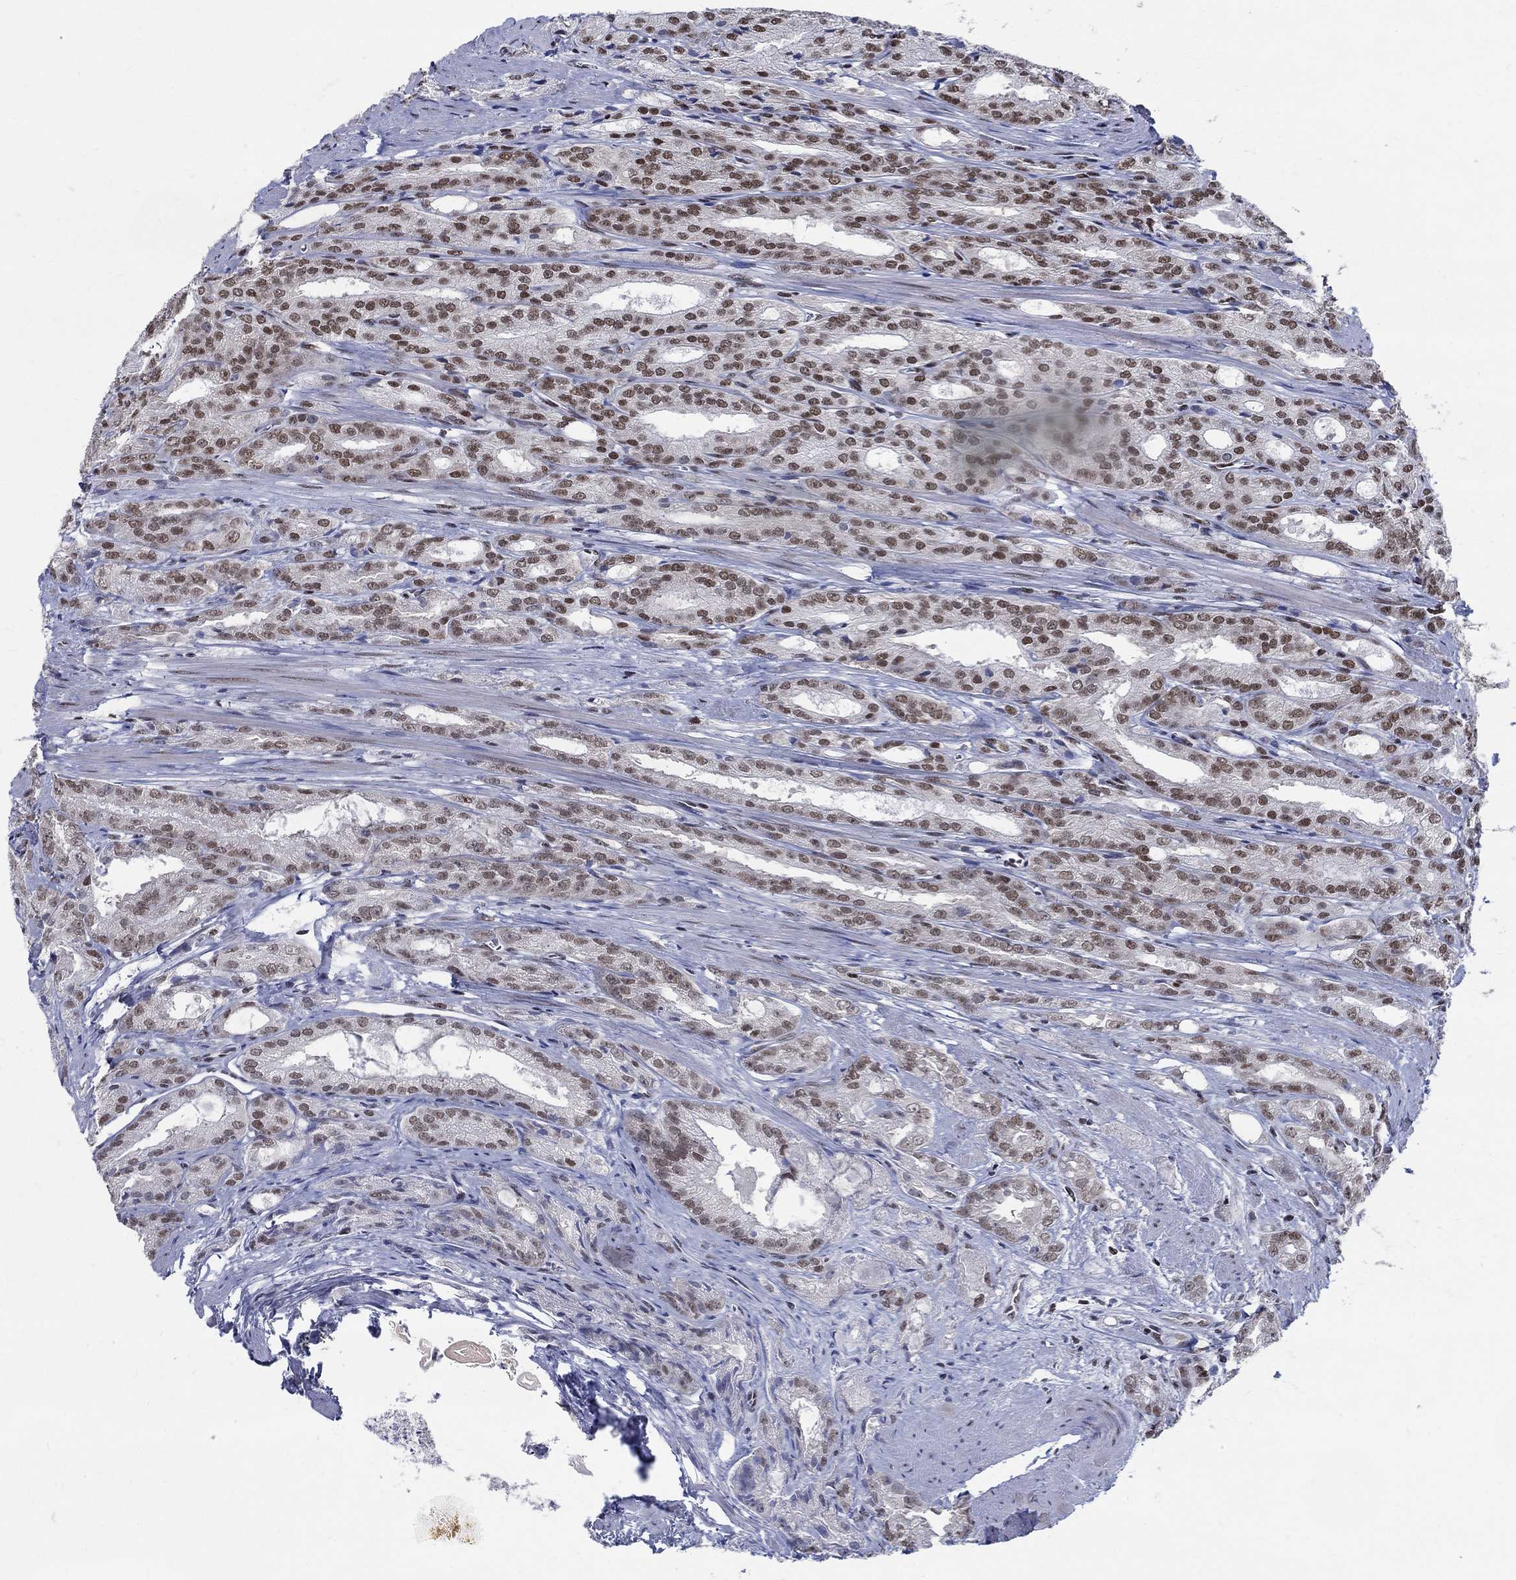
{"staining": {"intensity": "moderate", "quantity": "25%-75%", "location": "nuclear"}, "tissue": "prostate cancer", "cell_type": "Tumor cells", "image_type": "cancer", "snomed": [{"axis": "morphology", "description": "Adenocarcinoma, NOS"}, {"axis": "morphology", "description": "Adenocarcinoma, High grade"}, {"axis": "topography", "description": "Prostate"}], "caption": "Tumor cells demonstrate medium levels of moderate nuclear expression in about 25%-75% of cells in adenocarcinoma (prostate). Immunohistochemistry (ihc) stains the protein of interest in brown and the nuclei are stained blue.", "gene": "FBXO16", "patient": {"sex": "male", "age": 70}}